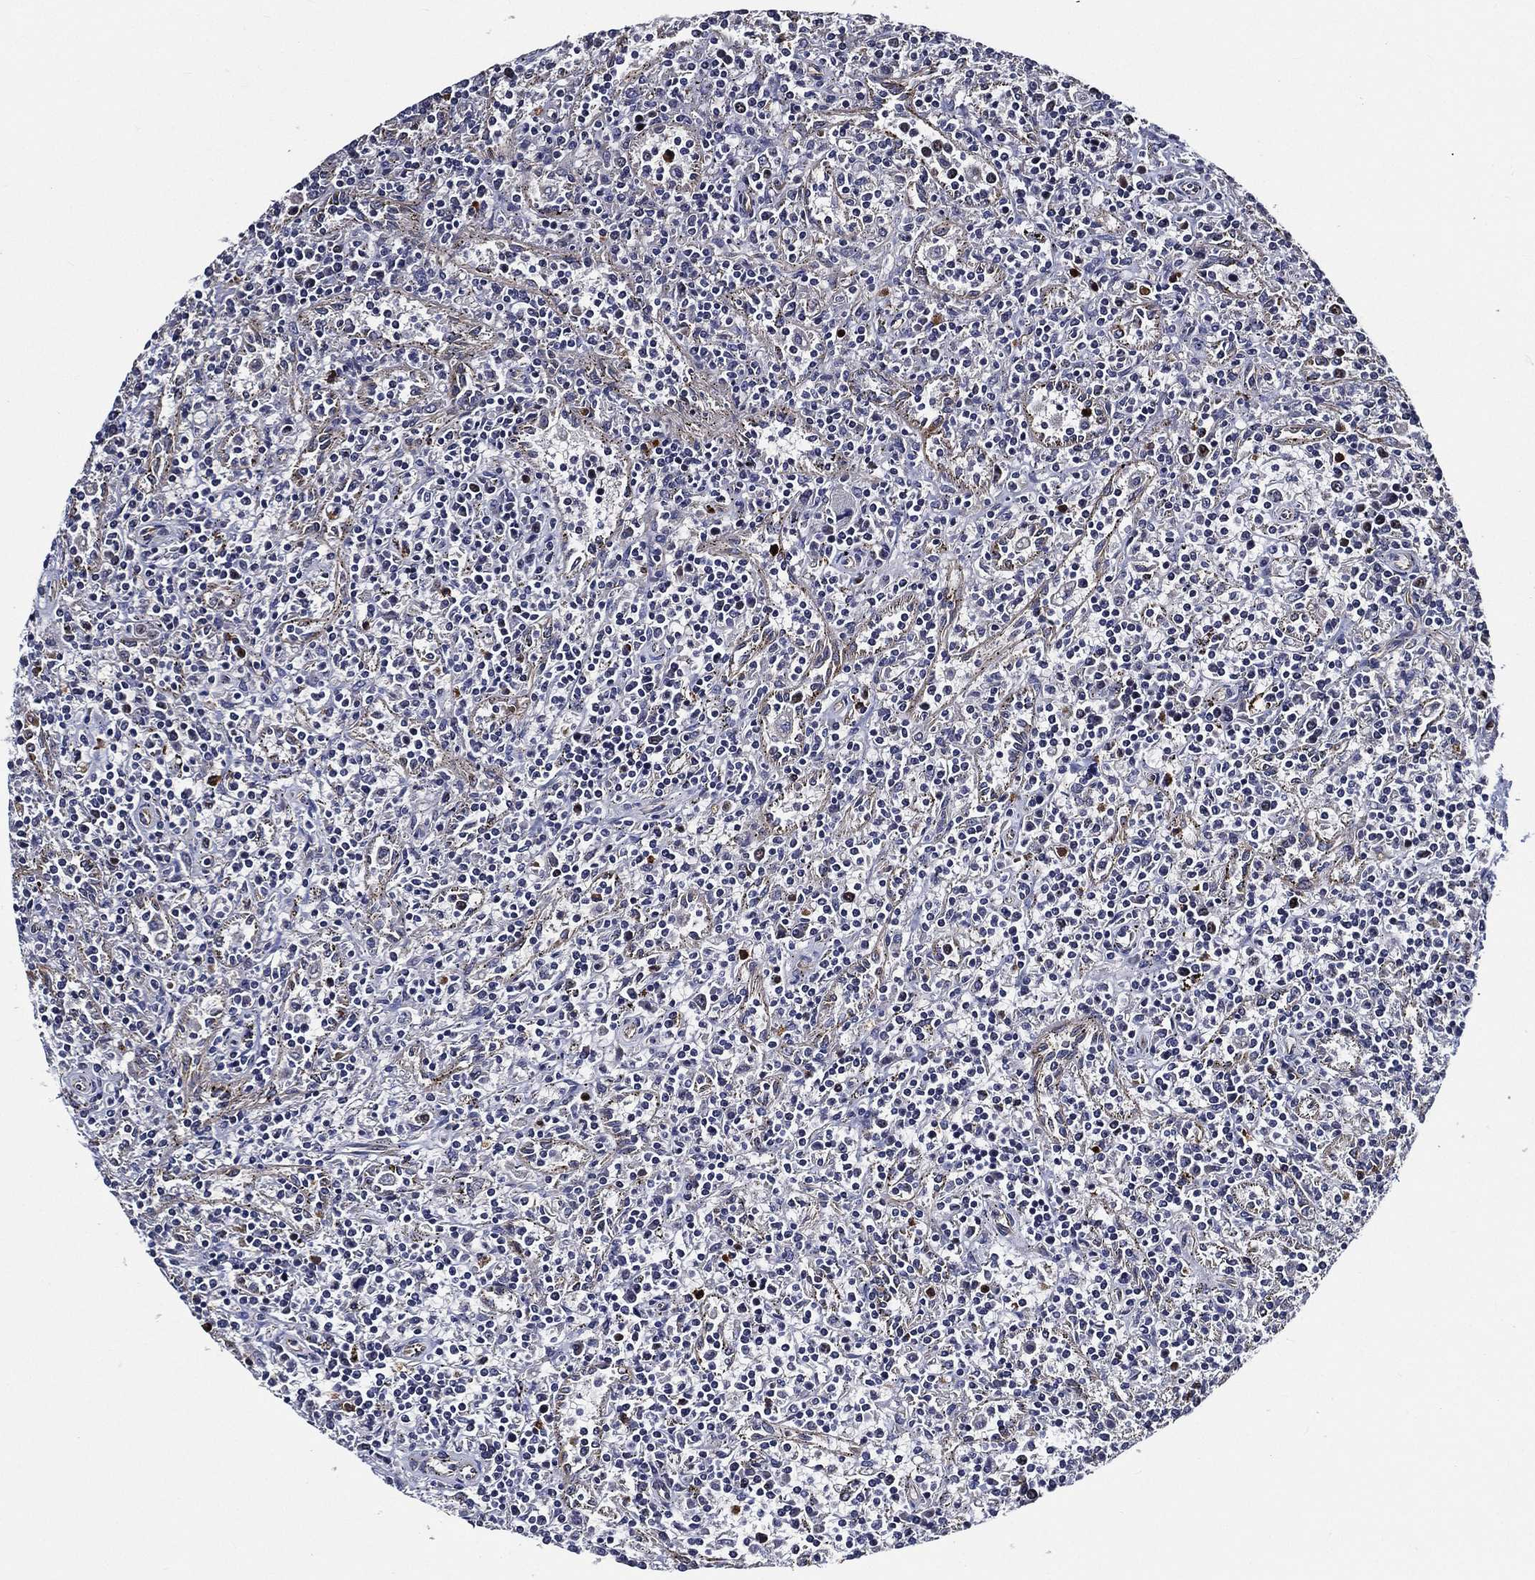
{"staining": {"intensity": "negative", "quantity": "none", "location": "none"}, "tissue": "lymphoma", "cell_type": "Tumor cells", "image_type": "cancer", "snomed": [{"axis": "morphology", "description": "Malignant lymphoma, non-Hodgkin's type, Low grade"}, {"axis": "topography", "description": "Spleen"}], "caption": "This image is of low-grade malignant lymphoma, non-Hodgkin's type stained with IHC to label a protein in brown with the nuclei are counter-stained blue. There is no staining in tumor cells.", "gene": "KIF20B", "patient": {"sex": "male", "age": 62}}